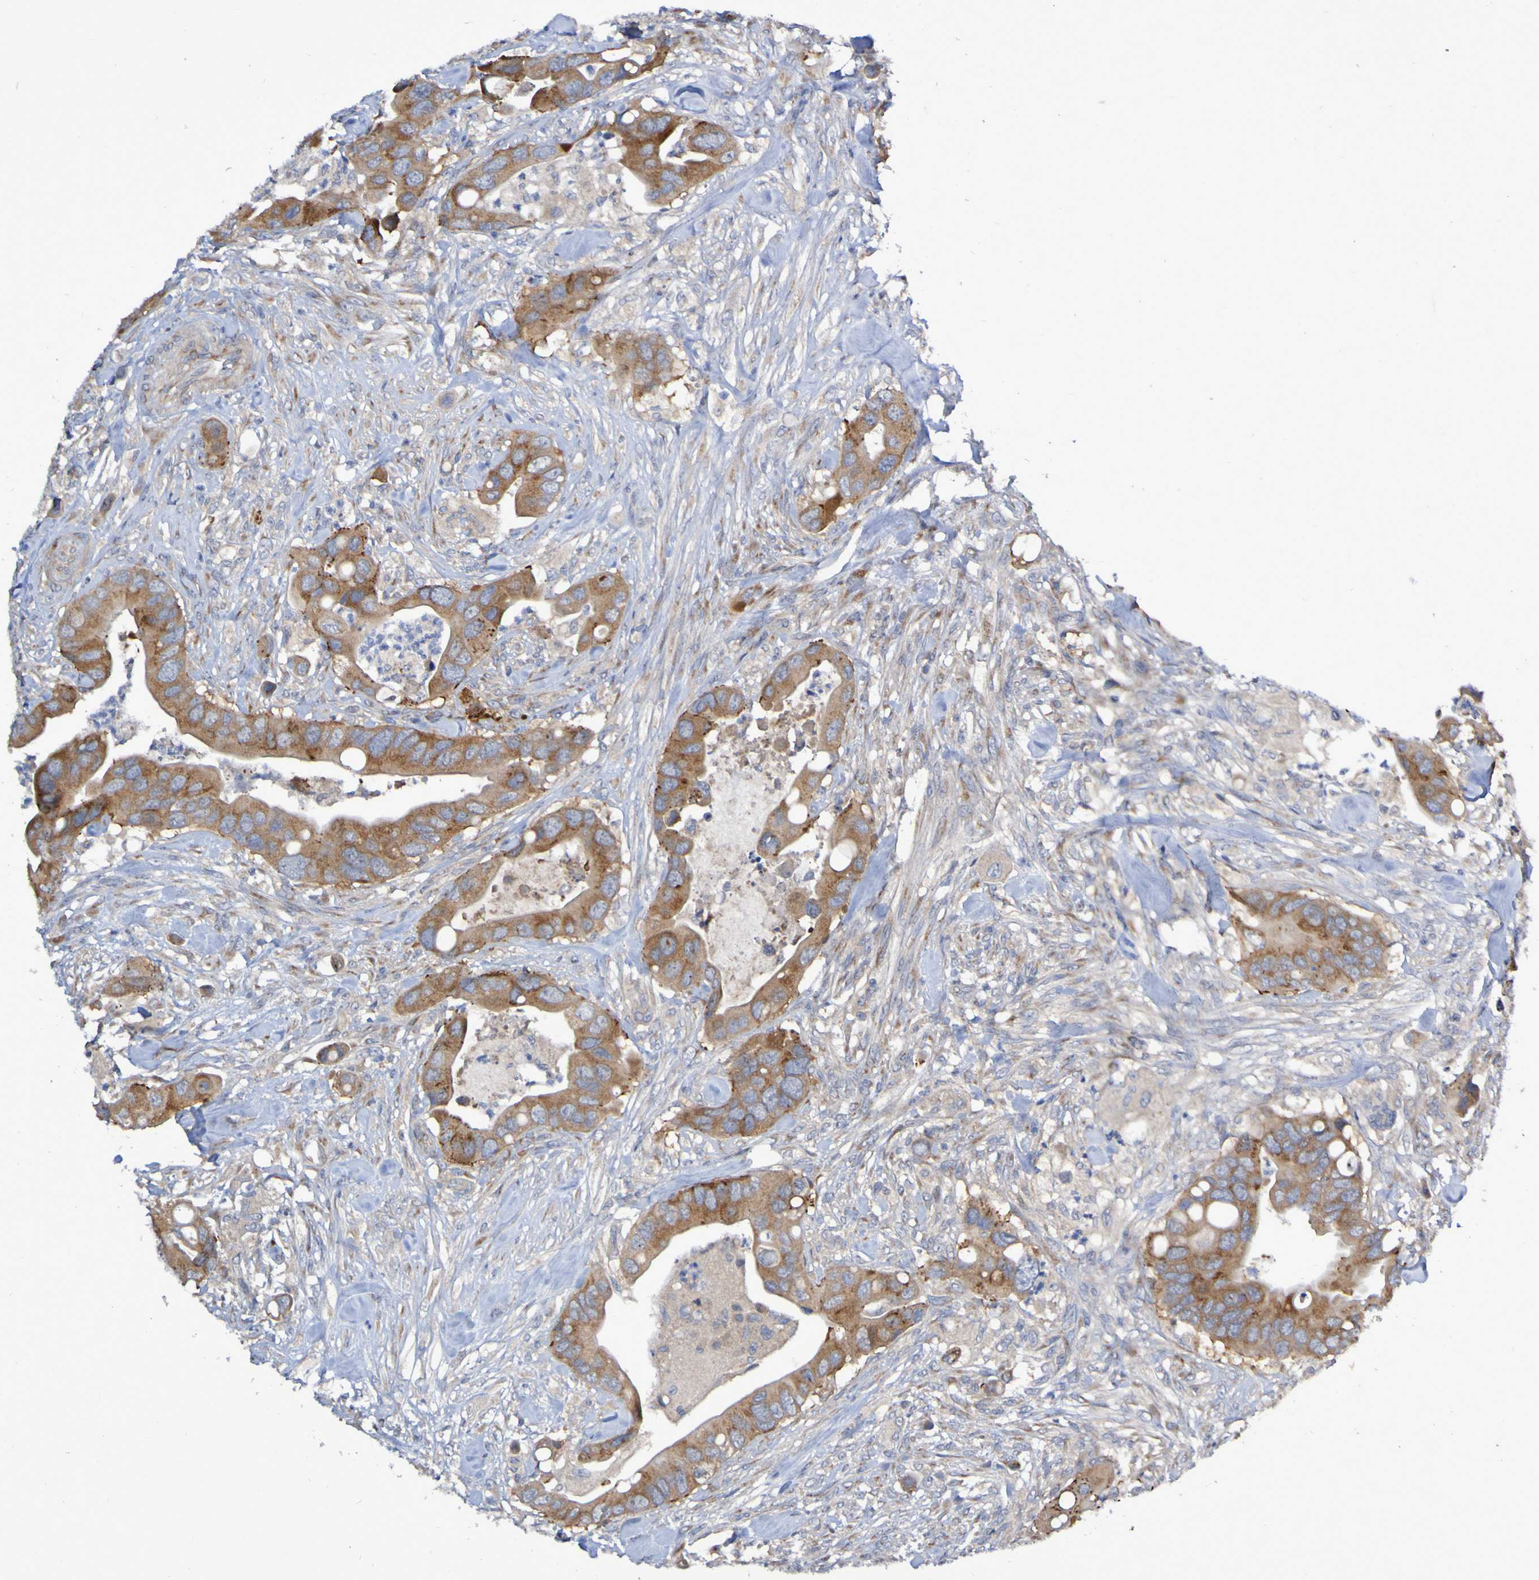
{"staining": {"intensity": "strong", "quantity": ">75%", "location": "cytoplasmic/membranous"}, "tissue": "colorectal cancer", "cell_type": "Tumor cells", "image_type": "cancer", "snomed": [{"axis": "morphology", "description": "Adenocarcinoma, NOS"}, {"axis": "topography", "description": "Rectum"}], "caption": "High-power microscopy captured an immunohistochemistry image of adenocarcinoma (colorectal), revealing strong cytoplasmic/membranous positivity in about >75% of tumor cells. (IHC, brightfield microscopy, high magnification).", "gene": "LMBRD2", "patient": {"sex": "female", "age": 57}}